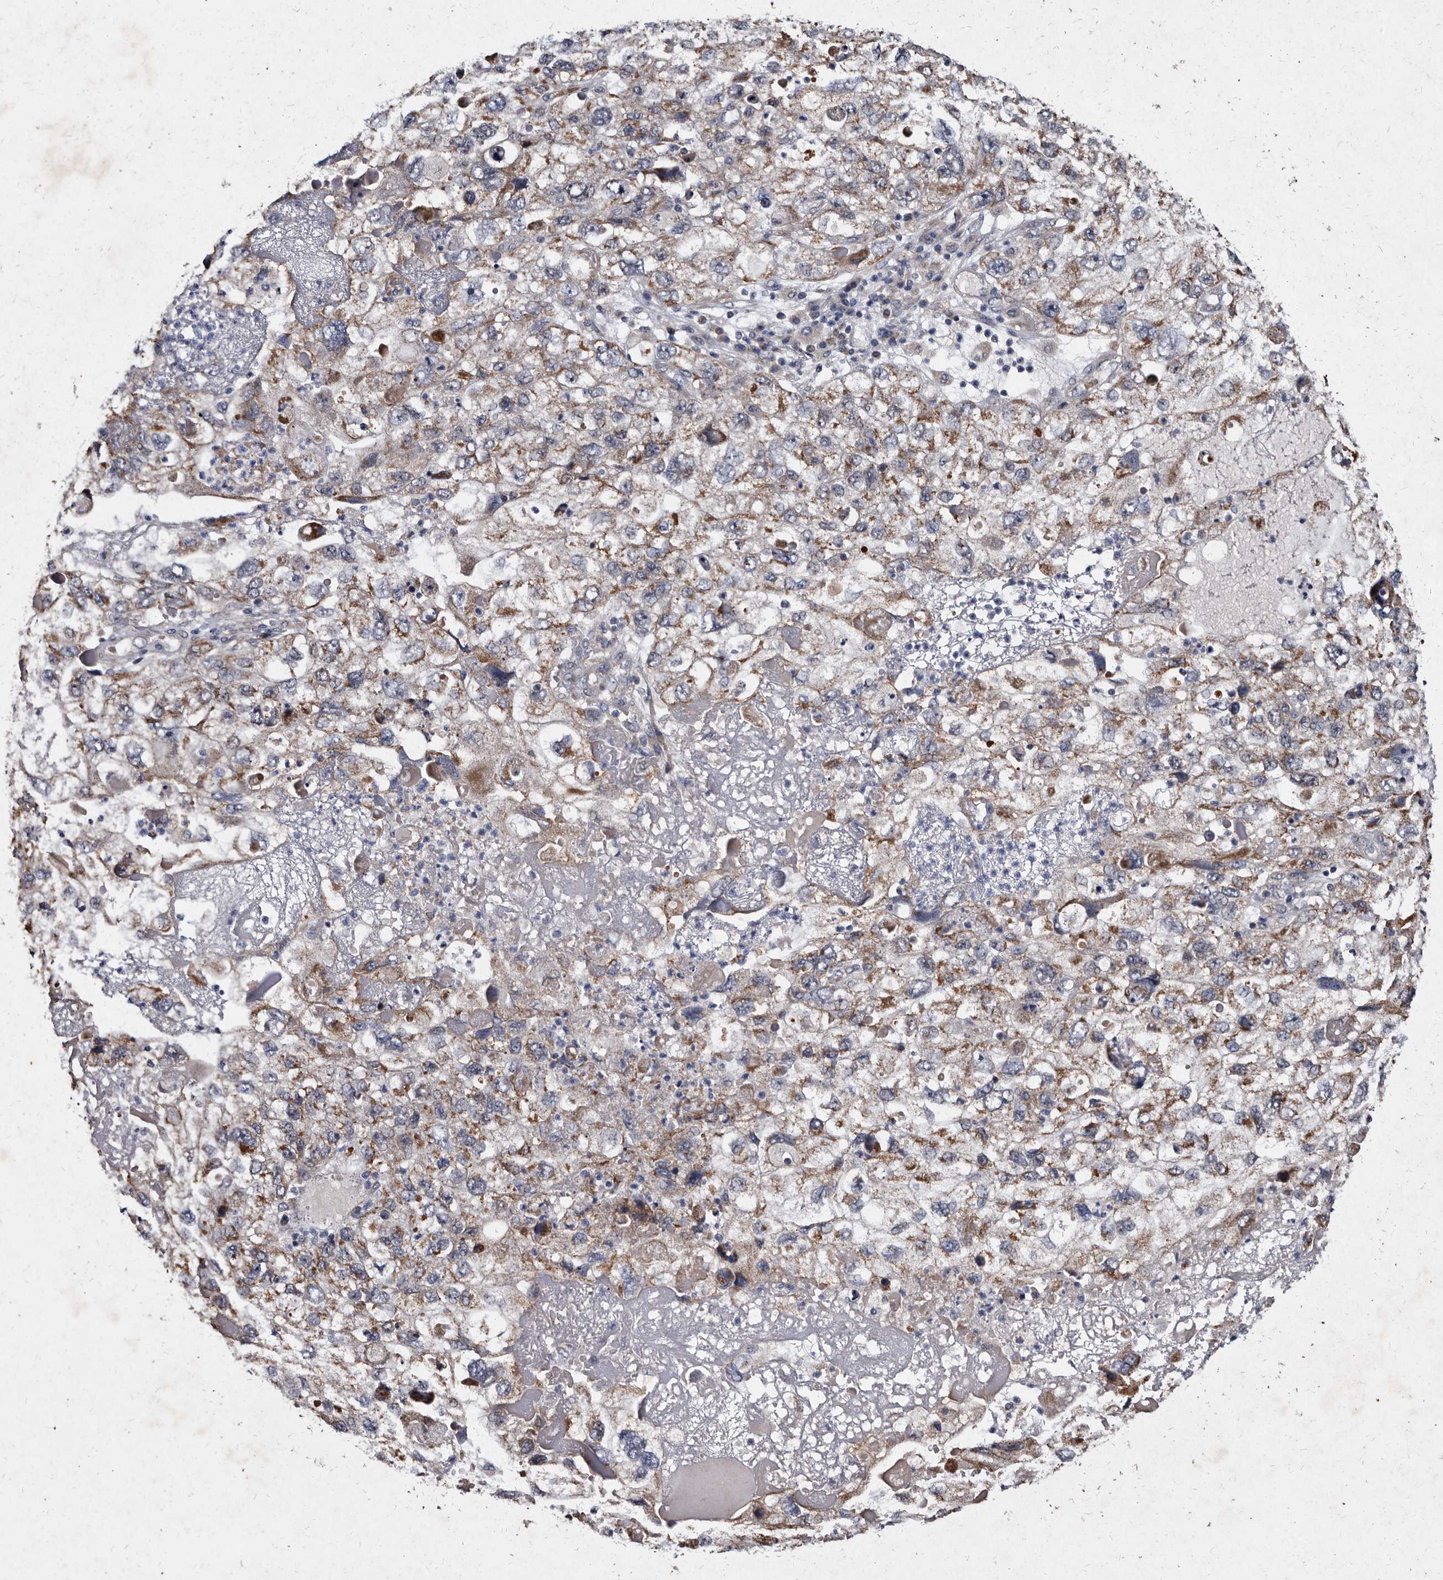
{"staining": {"intensity": "moderate", "quantity": ">75%", "location": "cytoplasmic/membranous"}, "tissue": "endometrial cancer", "cell_type": "Tumor cells", "image_type": "cancer", "snomed": [{"axis": "morphology", "description": "Adenocarcinoma, NOS"}, {"axis": "topography", "description": "Endometrium"}], "caption": "The immunohistochemical stain labels moderate cytoplasmic/membranous expression in tumor cells of endometrial cancer tissue.", "gene": "YPEL3", "patient": {"sex": "female", "age": 49}}